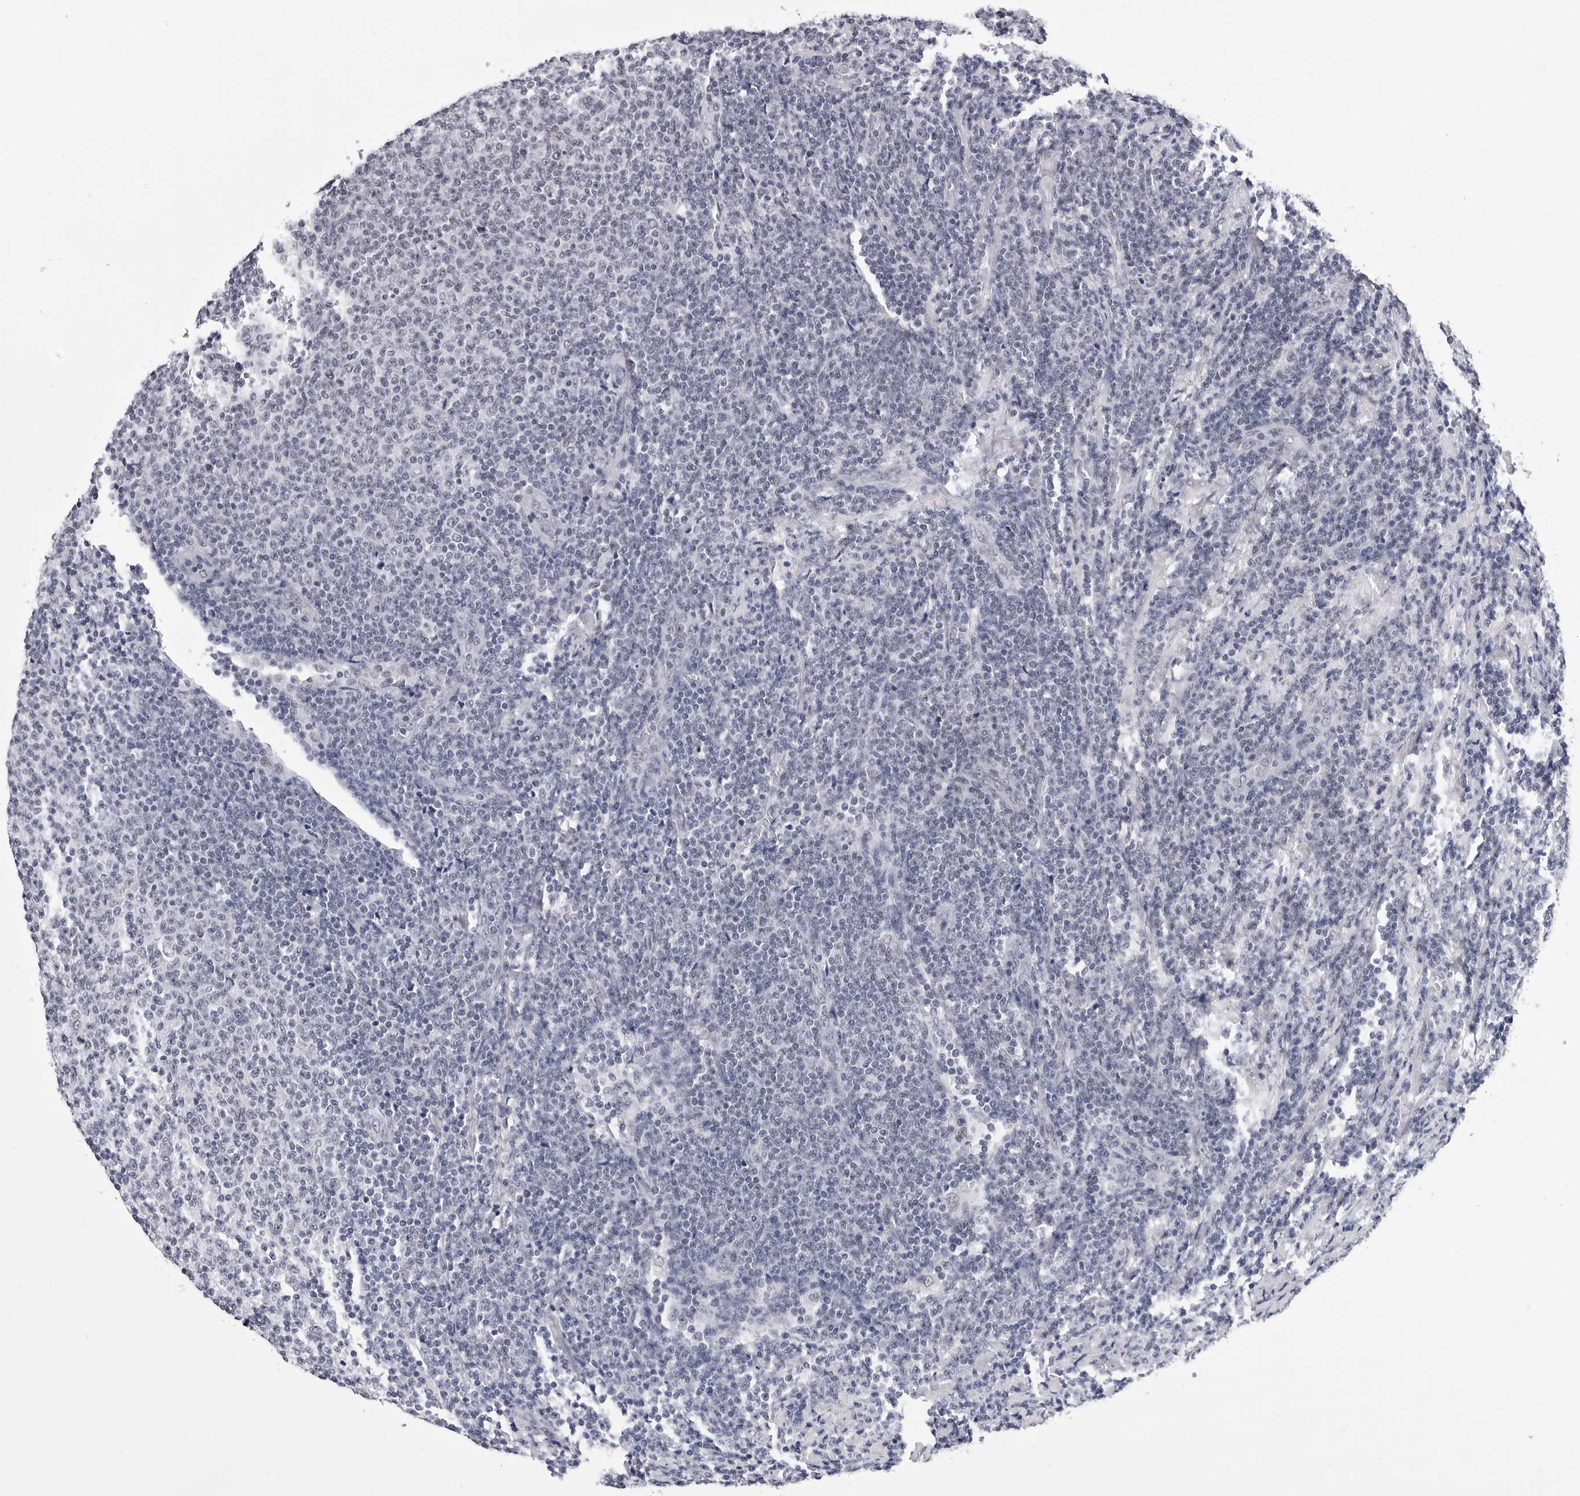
{"staining": {"intensity": "negative", "quantity": "none", "location": "none"}, "tissue": "lymphoma", "cell_type": "Tumor cells", "image_type": "cancer", "snomed": [{"axis": "morphology", "description": "Malignant lymphoma, non-Hodgkin's type, Low grade"}, {"axis": "topography", "description": "Lymph node"}], "caption": "High power microscopy micrograph of an immunohistochemistry (IHC) image of malignant lymphoma, non-Hodgkin's type (low-grade), revealing no significant staining in tumor cells.", "gene": "SF3B4", "patient": {"sex": "male", "age": 66}}